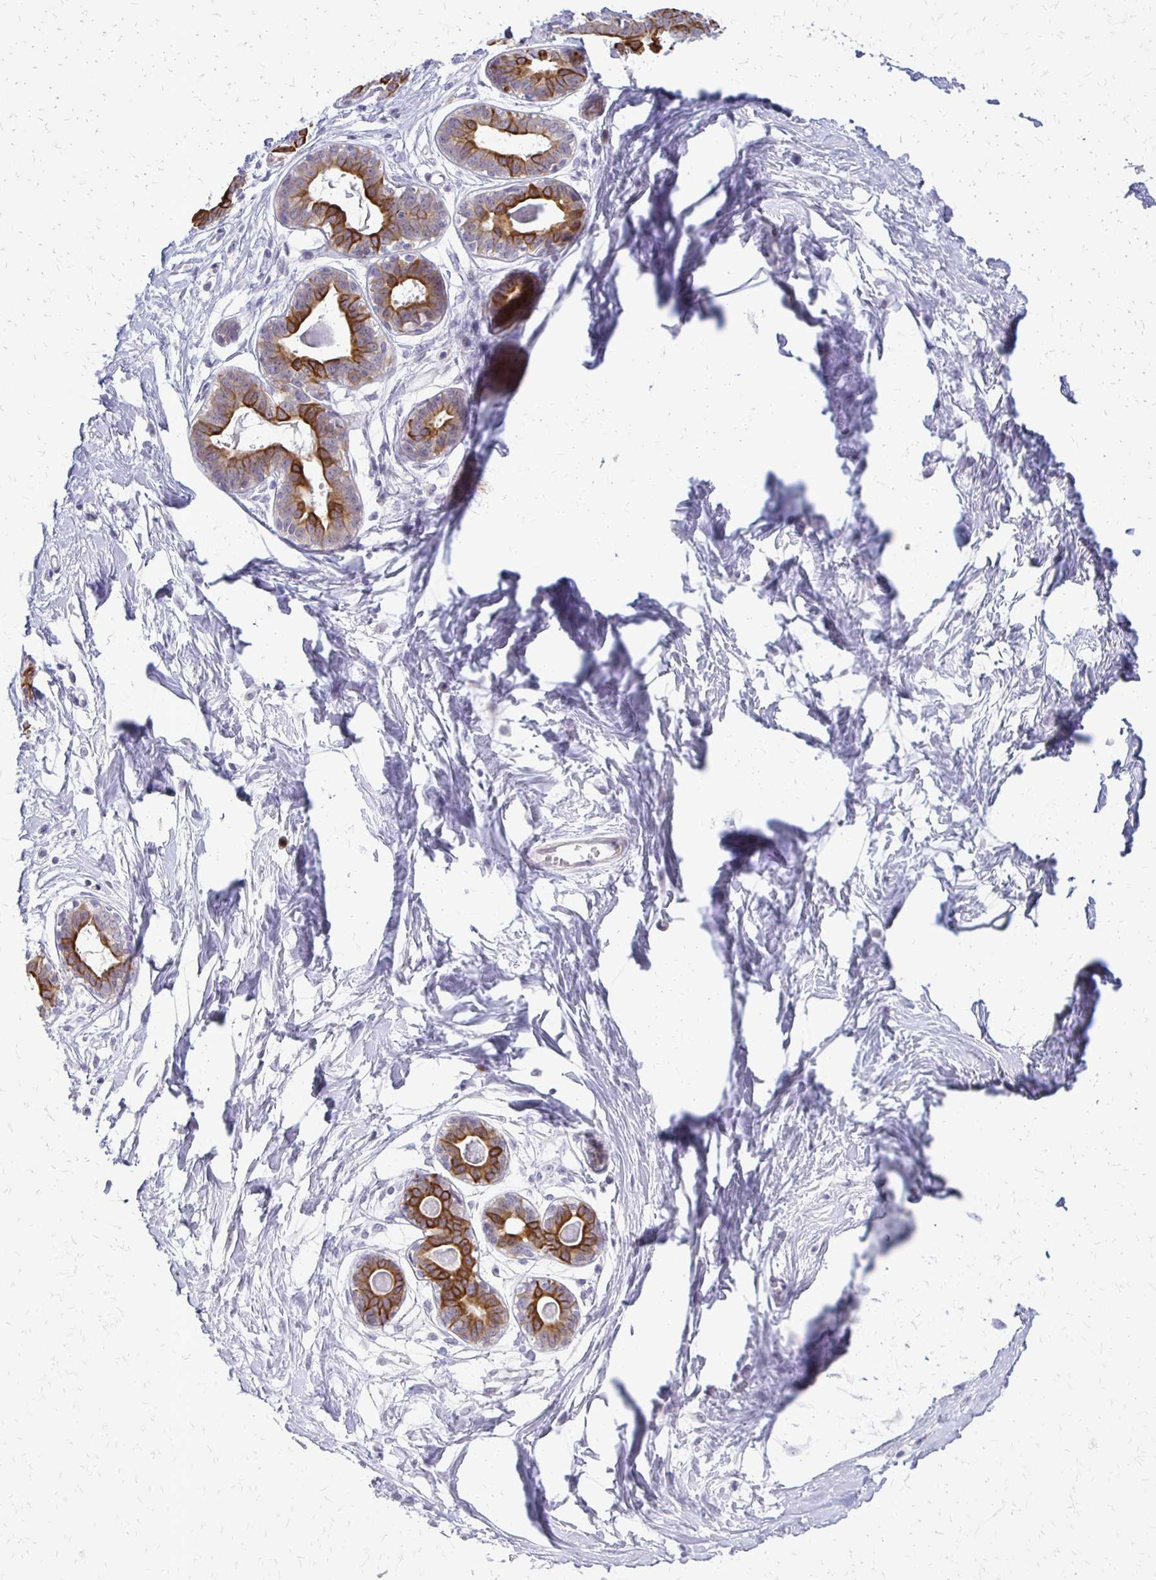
{"staining": {"intensity": "negative", "quantity": "none", "location": "none"}, "tissue": "breast", "cell_type": "Adipocytes", "image_type": "normal", "snomed": [{"axis": "morphology", "description": "Normal tissue, NOS"}, {"axis": "topography", "description": "Breast"}], "caption": "Micrograph shows no significant protein expression in adipocytes of normal breast.", "gene": "EPYC", "patient": {"sex": "female", "age": 45}}